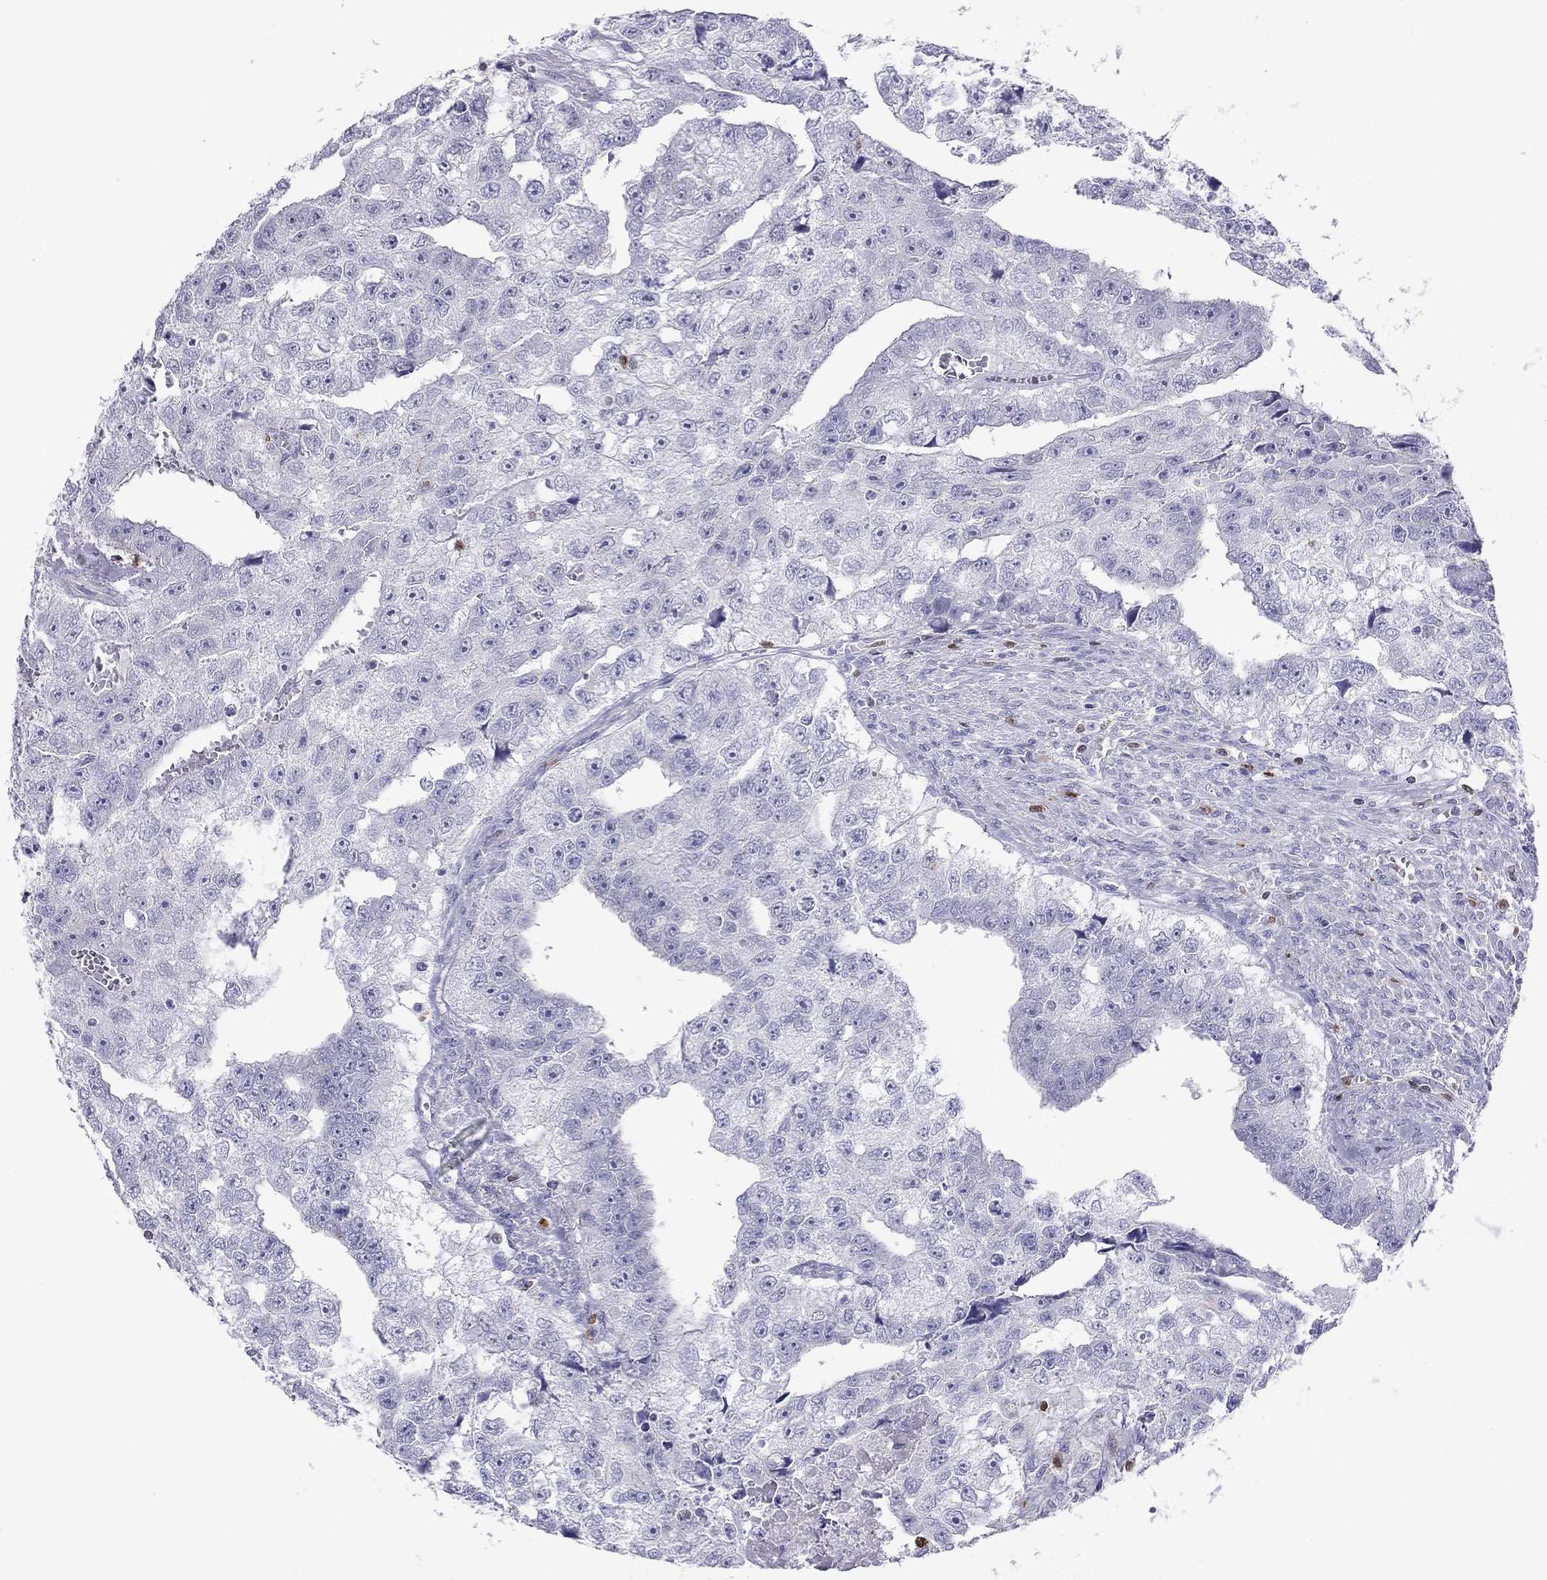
{"staining": {"intensity": "negative", "quantity": "none", "location": "none"}, "tissue": "testis cancer", "cell_type": "Tumor cells", "image_type": "cancer", "snomed": [{"axis": "morphology", "description": "Carcinoma, Embryonal, NOS"}, {"axis": "morphology", "description": "Teratoma, malignant, NOS"}, {"axis": "topography", "description": "Testis"}], "caption": "IHC image of human testis cancer (embryonal carcinoma) stained for a protein (brown), which shows no positivity in tumor cells.", "gene": "SH2D2A", "patient": {"sex": "male", "age": 44}}